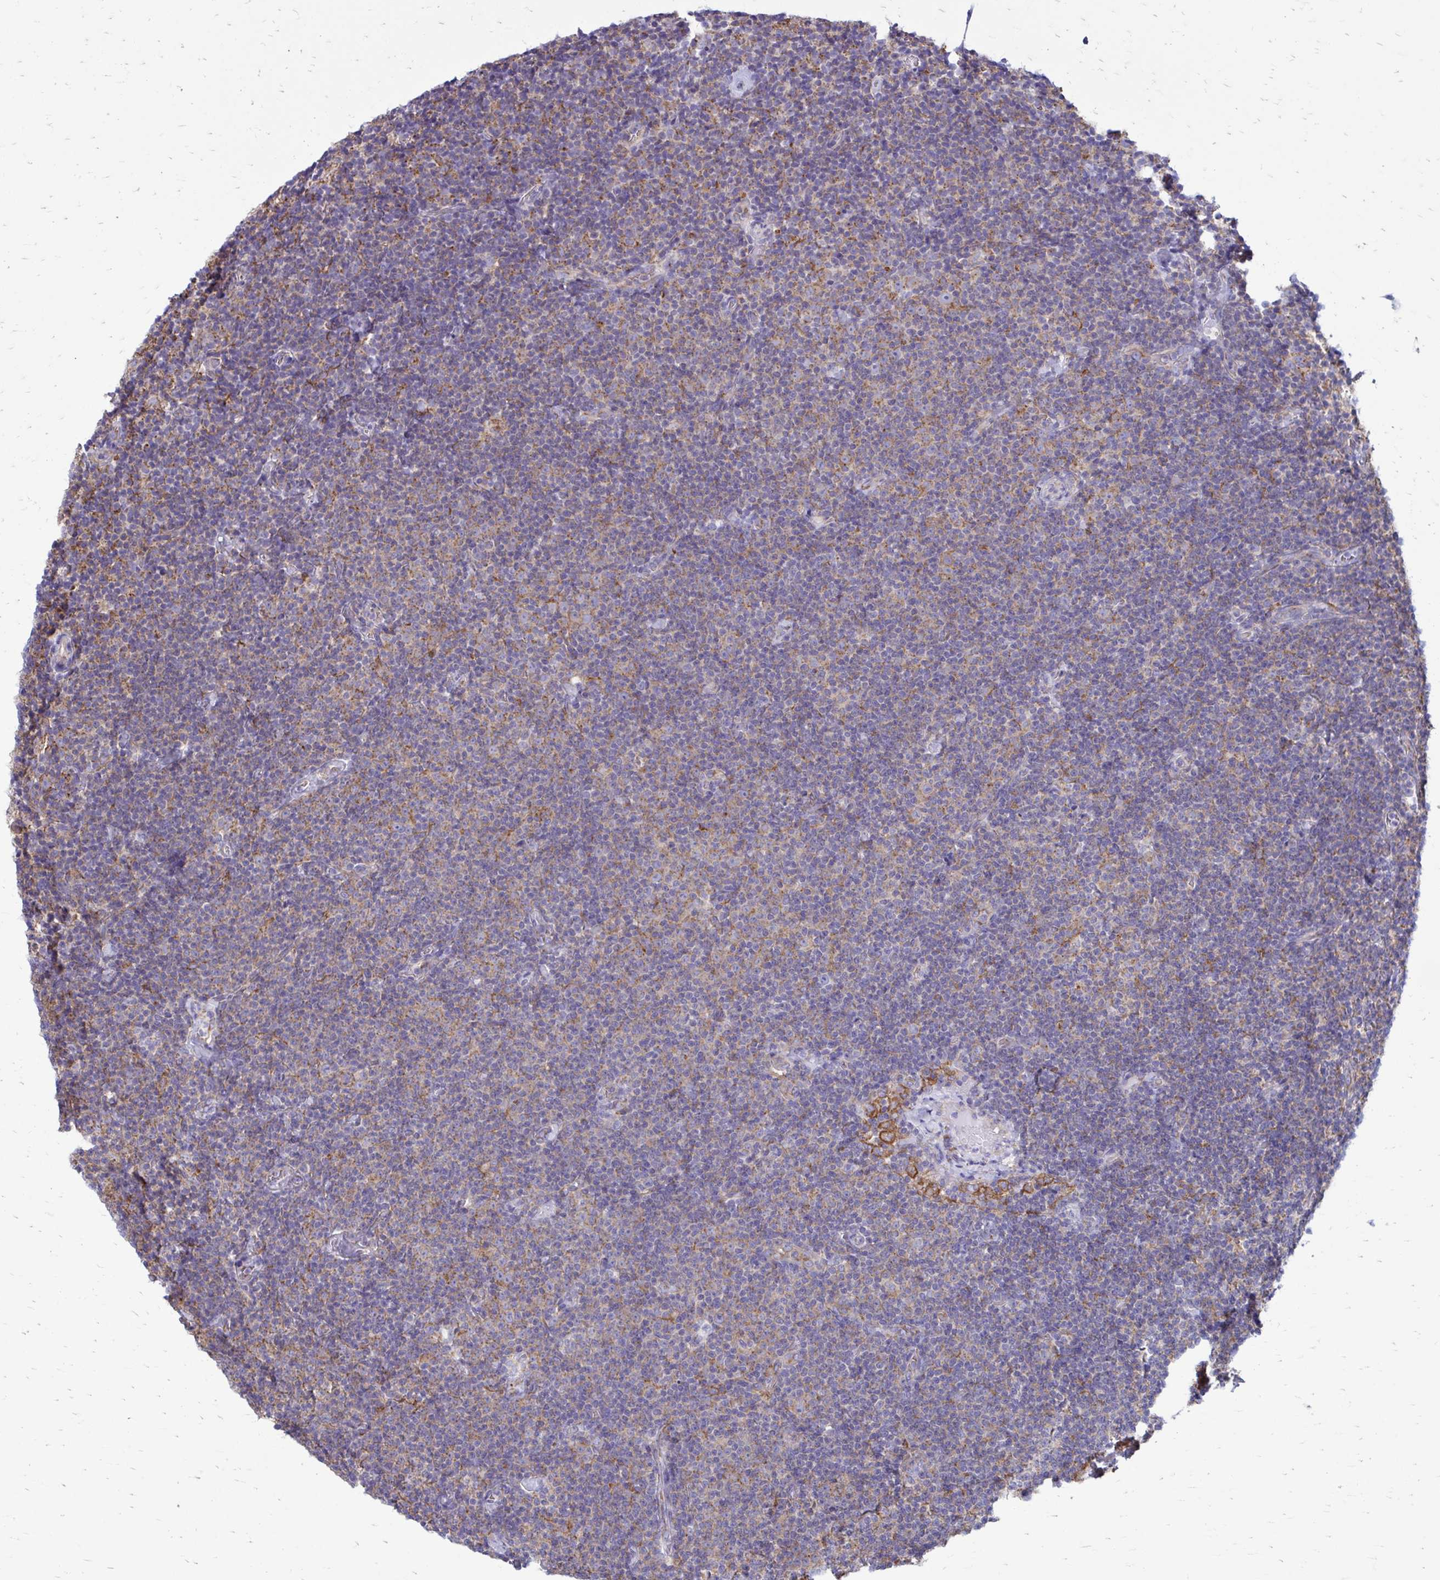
{"staining": {"intensity": "moderate", "quantity": "<25%", "location": "cytoplasmic/membranous"}, "tissue": "lymphoma", "cell_type": "Tumor cells", "image_type": "cancer", "snomed": [{"axis": "morphology", "description": "Malignant lymphoma, non-Hodgkin's type, Low grade"}, {"axis": "topography", "description": "Lymph node"}], "caption": "The immunohistochemical stain highlights moderate cytoplasmic/membranous staining in tumor cells of lymphoma tissue. (DAB (3,3'-diaminobenzidine) IHC, brown staining for protein, blue staining for nuclei).", "gene": "CLTA", "patient": {"sex": "male", "age": 81}}